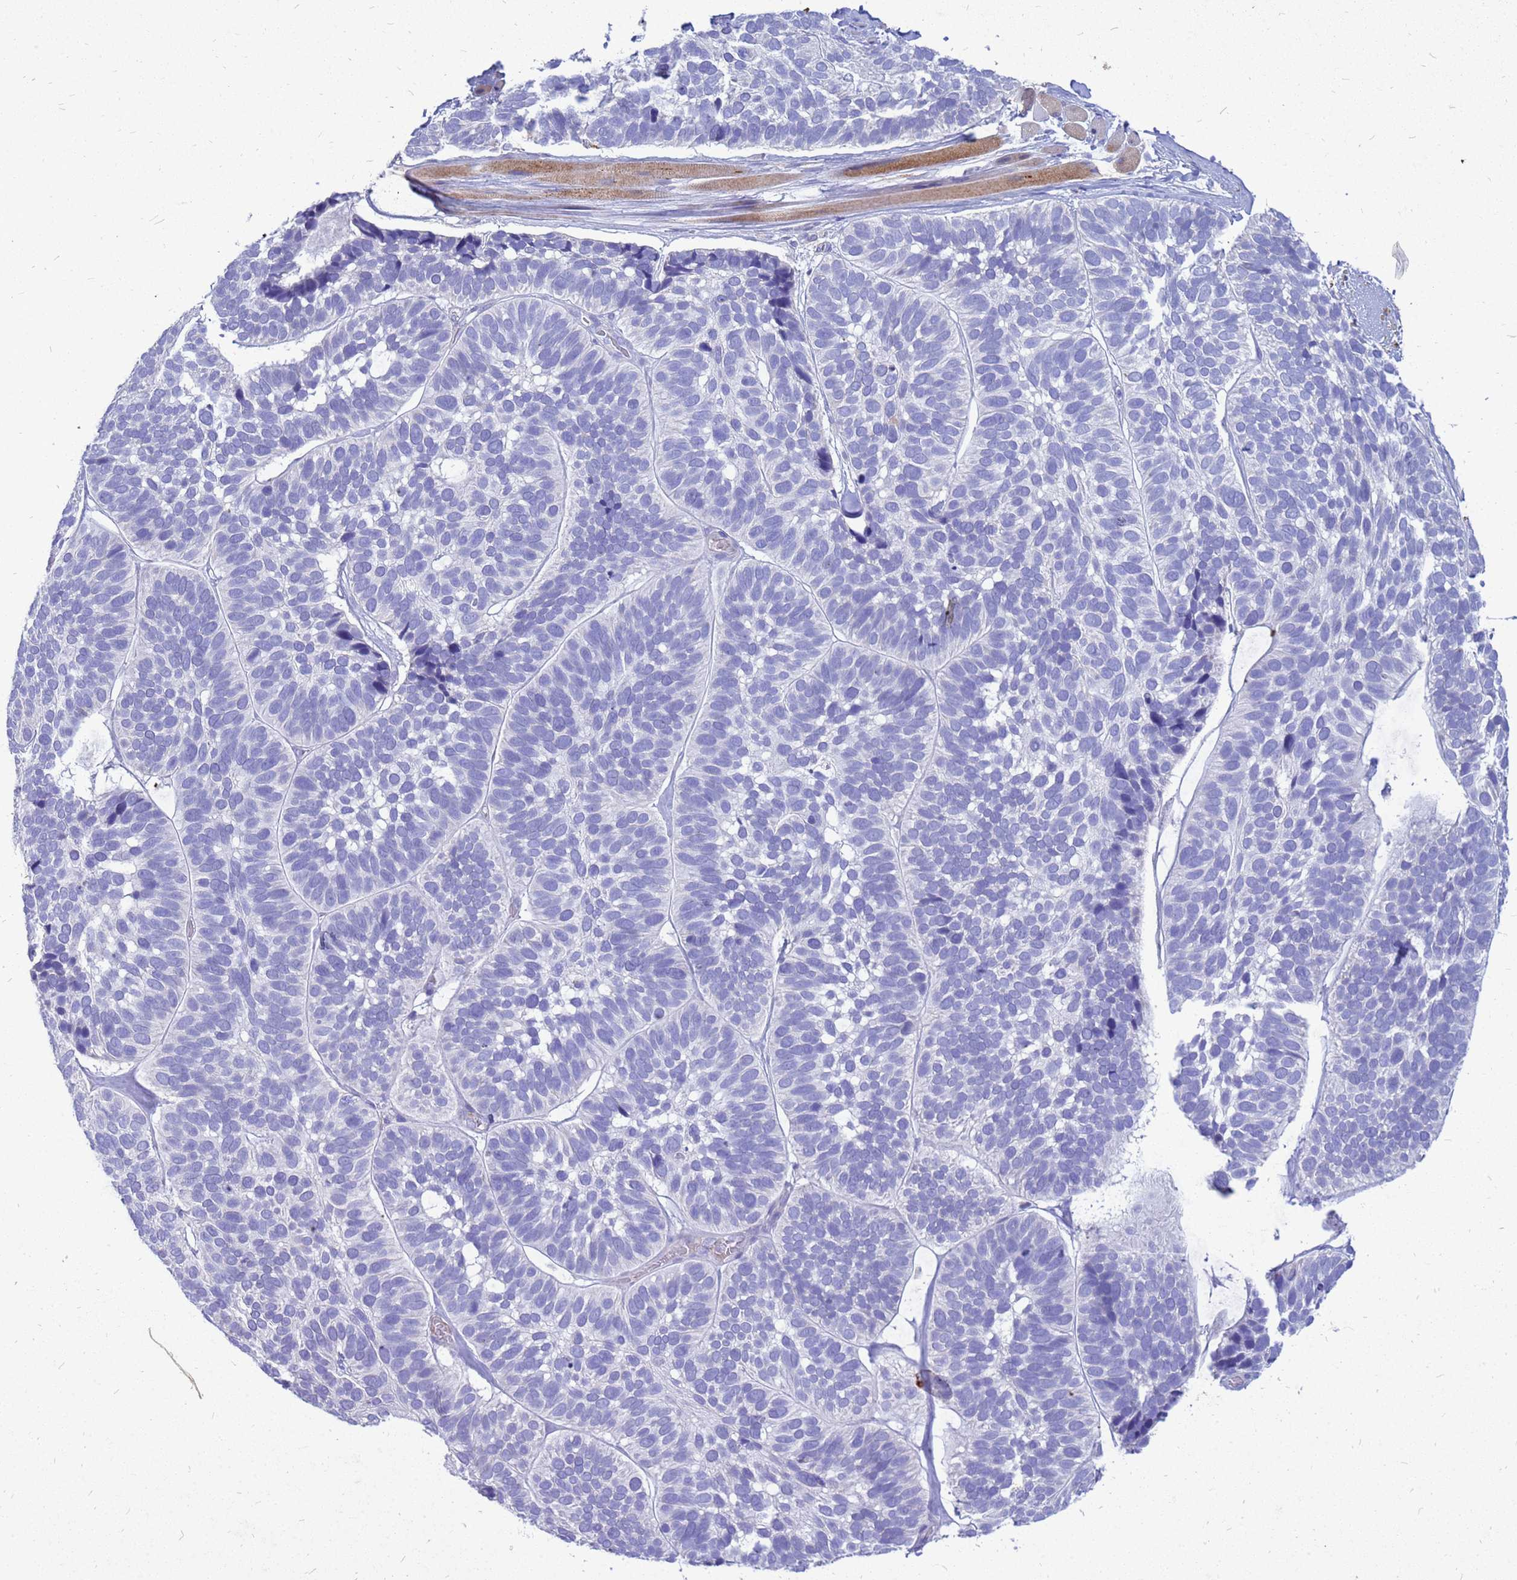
{"staining": {"intensity": "negative", "quantity": "none", "location": "none"}, "tissue": "skin cancer", "cell_type": "Tumor cells", "image_type": "cancer", "snomed": [{"axis": "morphology", "description": "Basal cell carcinoma"}, {"axis": "topography", "description": "Skin"}], "caption": "IHC photomicrograph of human basal cell carcinoma (skin) stained for a protein (brown), which displays no staining in tumor cells. The staining is performed using DAB (3,3'-diaminobenzidine) brown chromogen with nuclei counter-stained in using hematoxylin.", "gene": "AKR1C1", "patient": {"sex": "male", "age": 62}}